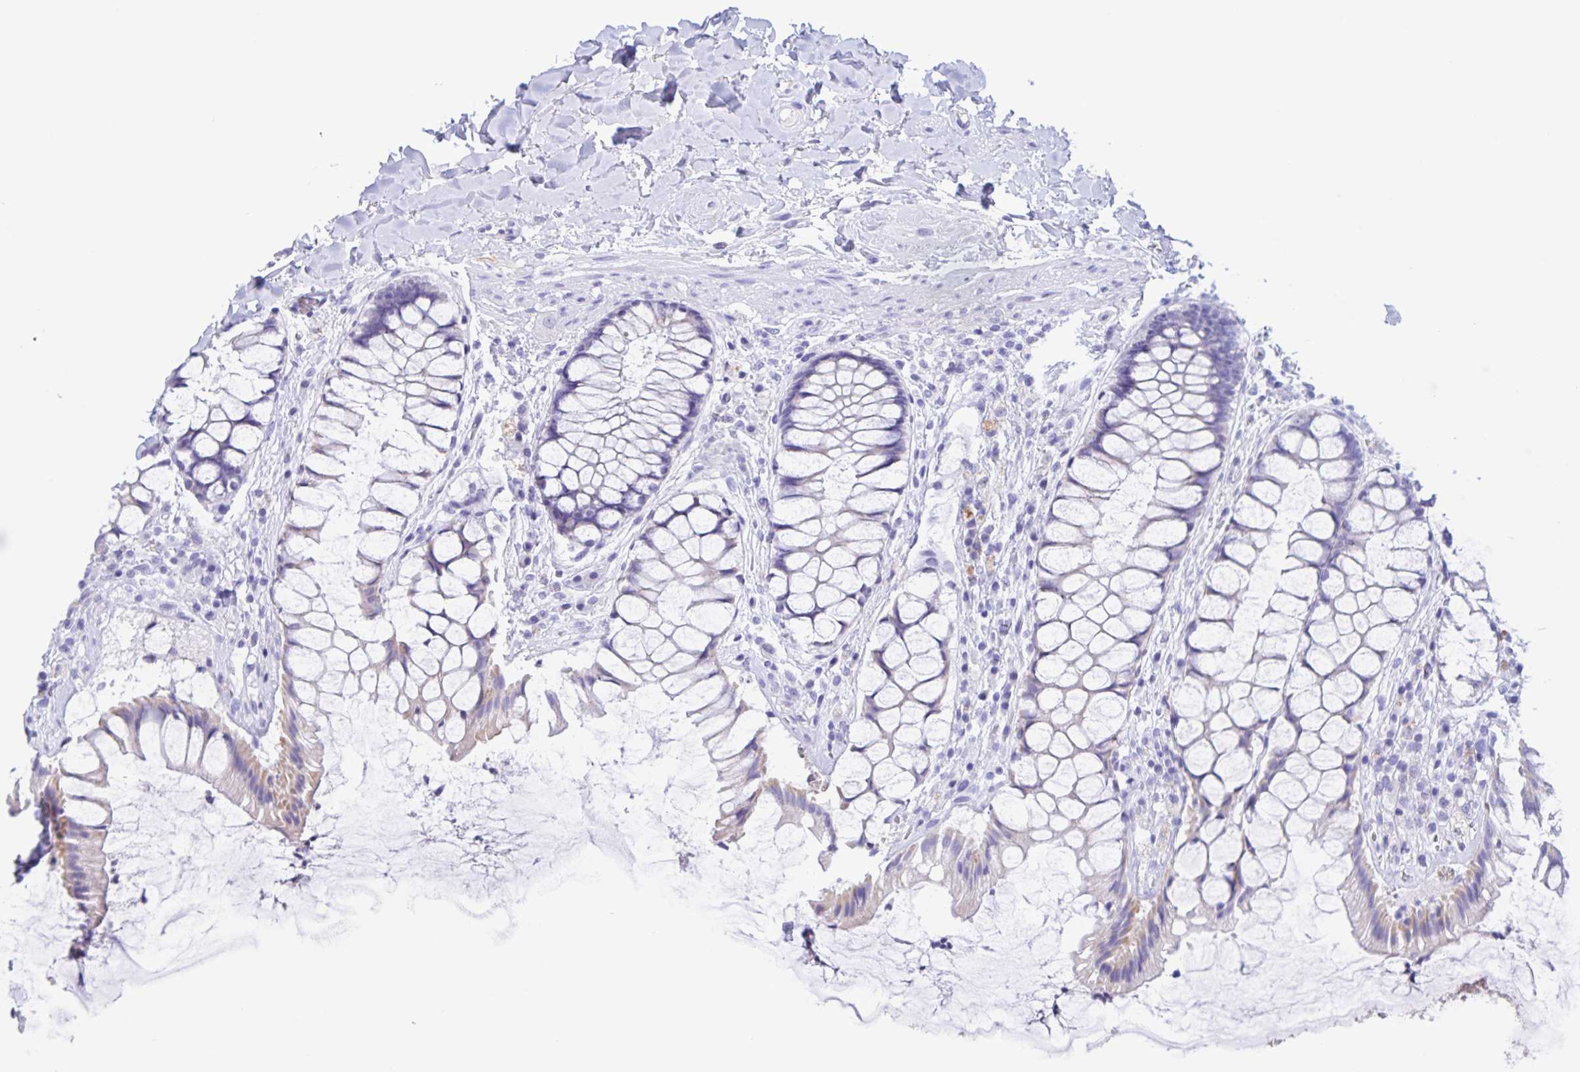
{"staining": {"intensity": "negative", "quantity": "none", "location": "none"}, "tissue": "rectum", "cell_type": "Glandular cells", "image_type": "normal", "snomed": [{"axis": "morphology", "description": "Normal tissue, NOS"}, {"axis": "topography", "description": "Rectum"}], "caption": "Human rectum stained for a protein using immunohistochemistry demonstrates no staining in glandular cells.", "gene": "CATSPER4", "patient": {"sex": "female", "age": 58}}